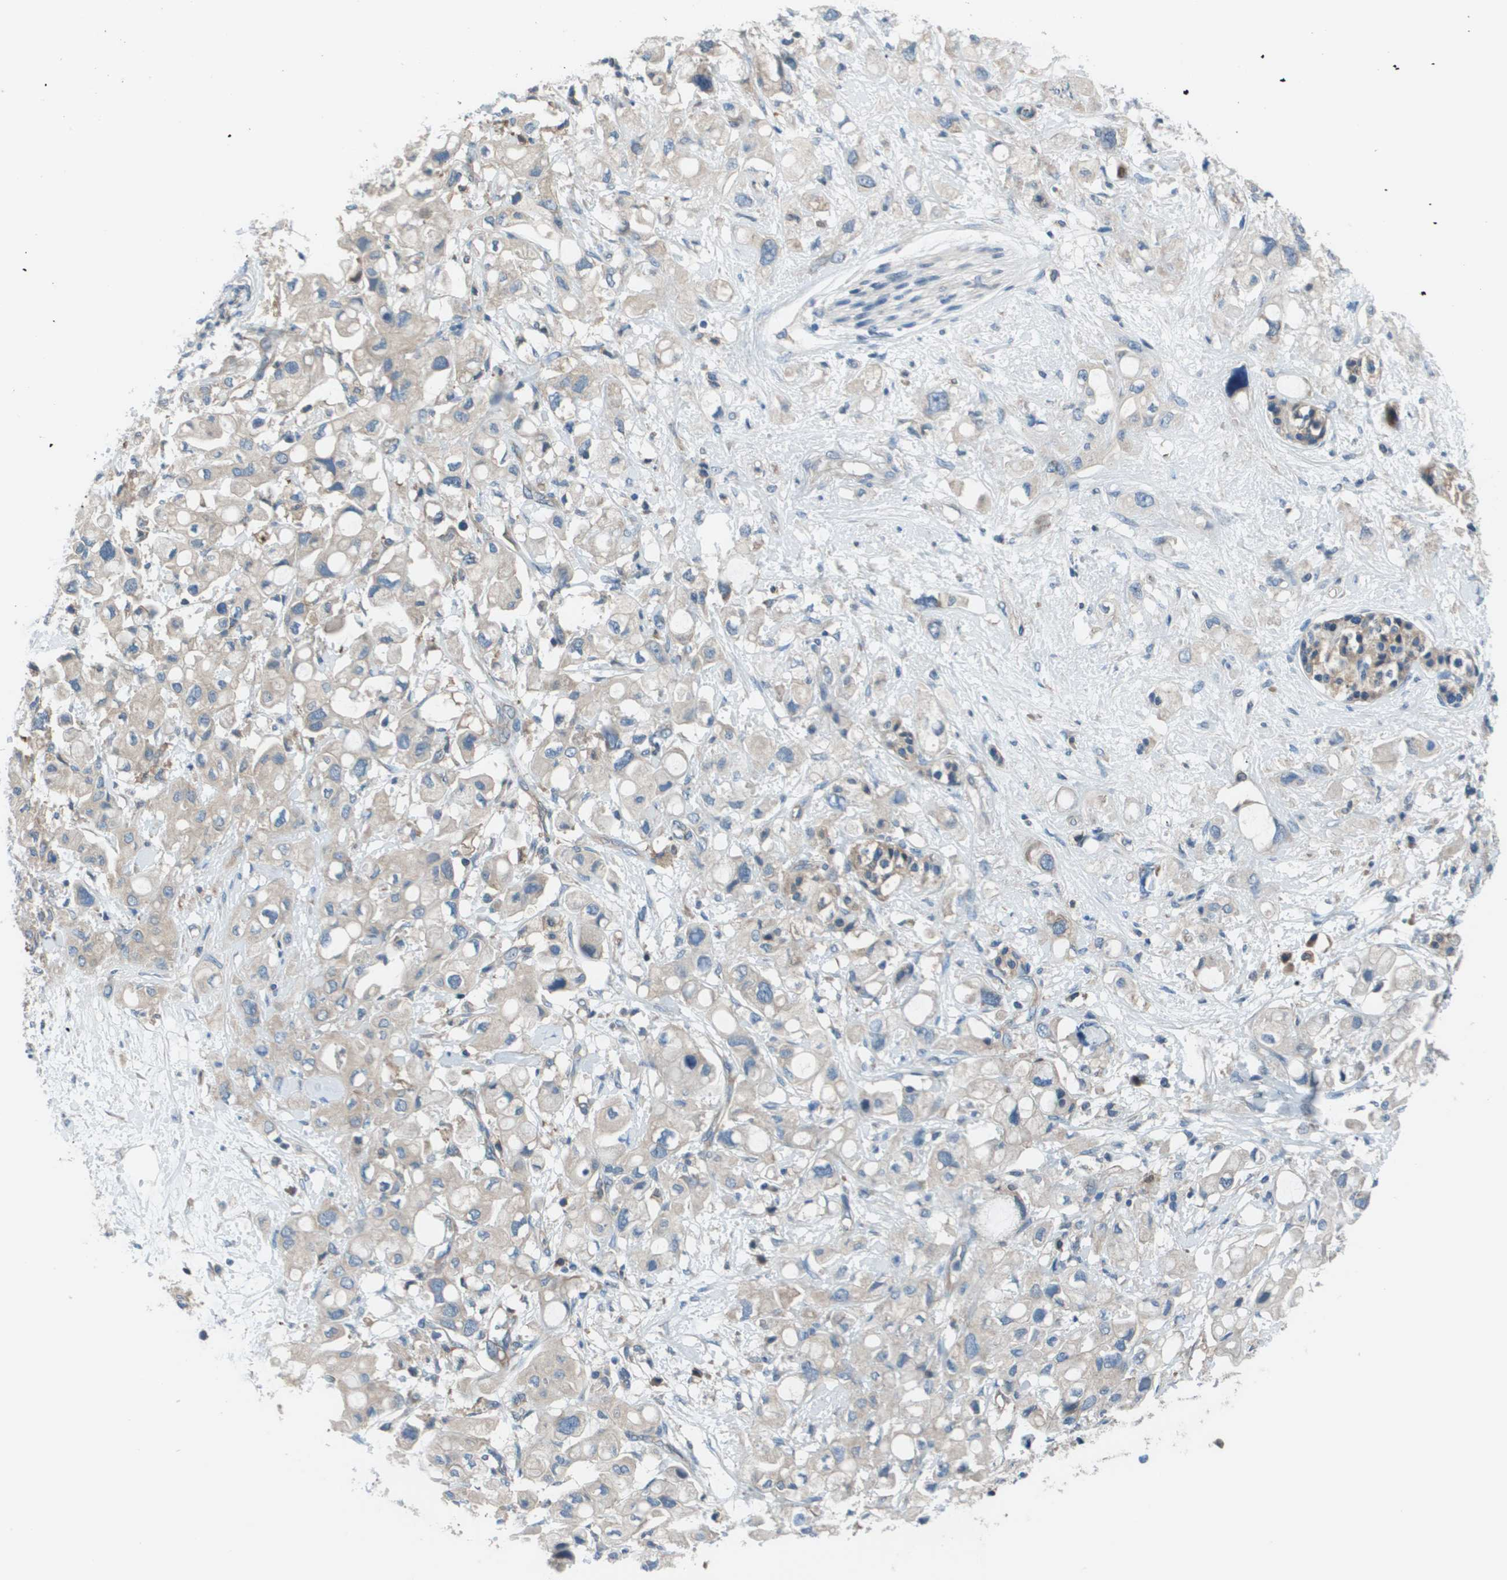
{"staining": {"intensity": "negative", "quantity": "none", "location": "none"}, "tissue": "pancreatic cancer", "cell_type": "Tumor cells", "image_type": "cancer", "snomed": [{"axis": "morphology", "description": "Adenocarcinoma, NOS"}, {"axis": "topography", "description": "Pancreas"}], "caption": "Immunohistochemistry (IHC) histopathology image of human adenocarcinoma (pancreatic) stained for a protein (brown), which shows no staining in tumor cells.", "gene": "EIF3B", "patient": {"sex": "female", "age": 56}}